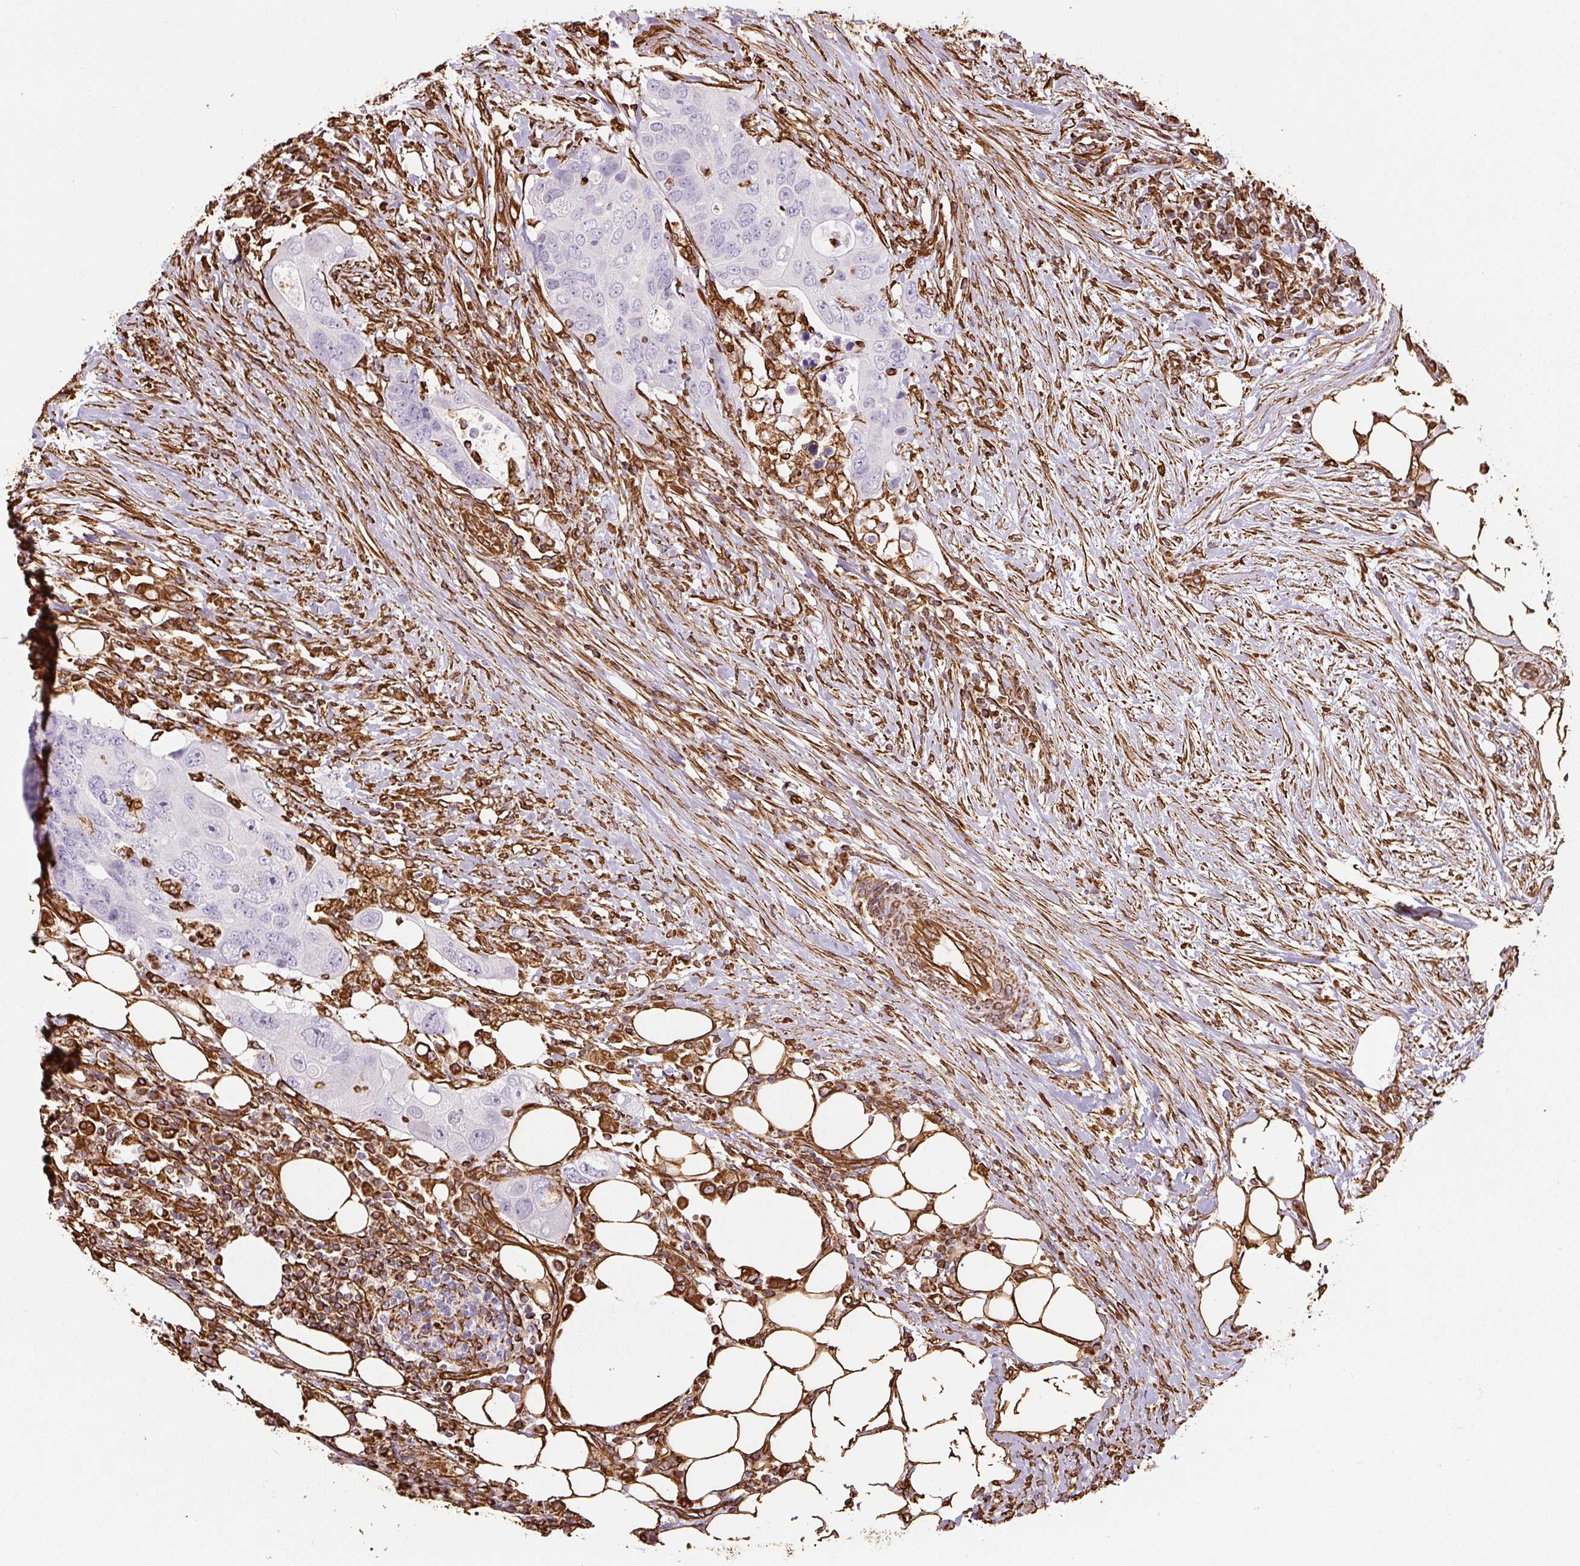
{"staining": {"intensity": "negative", "quantity": "none", "location": "none"}, "tissue": "colorectal cancer", "cell_type": "Tumor cells", "image_type": "cancer", "snomed": [{"axis": "morphology", "description": "Adenocarcinoma, NOS"}, {"axis": "topography", "description": "Colon"}], "caption": "IHC histopathology image of neoplastic tissue: colorectal cancer stained with DAB (3,3'-diaminobenzidine) demonstrates no significant protein staining in tumor cells.", "gene": "VIM", "patient": {"sex": "male", "age": 71}}